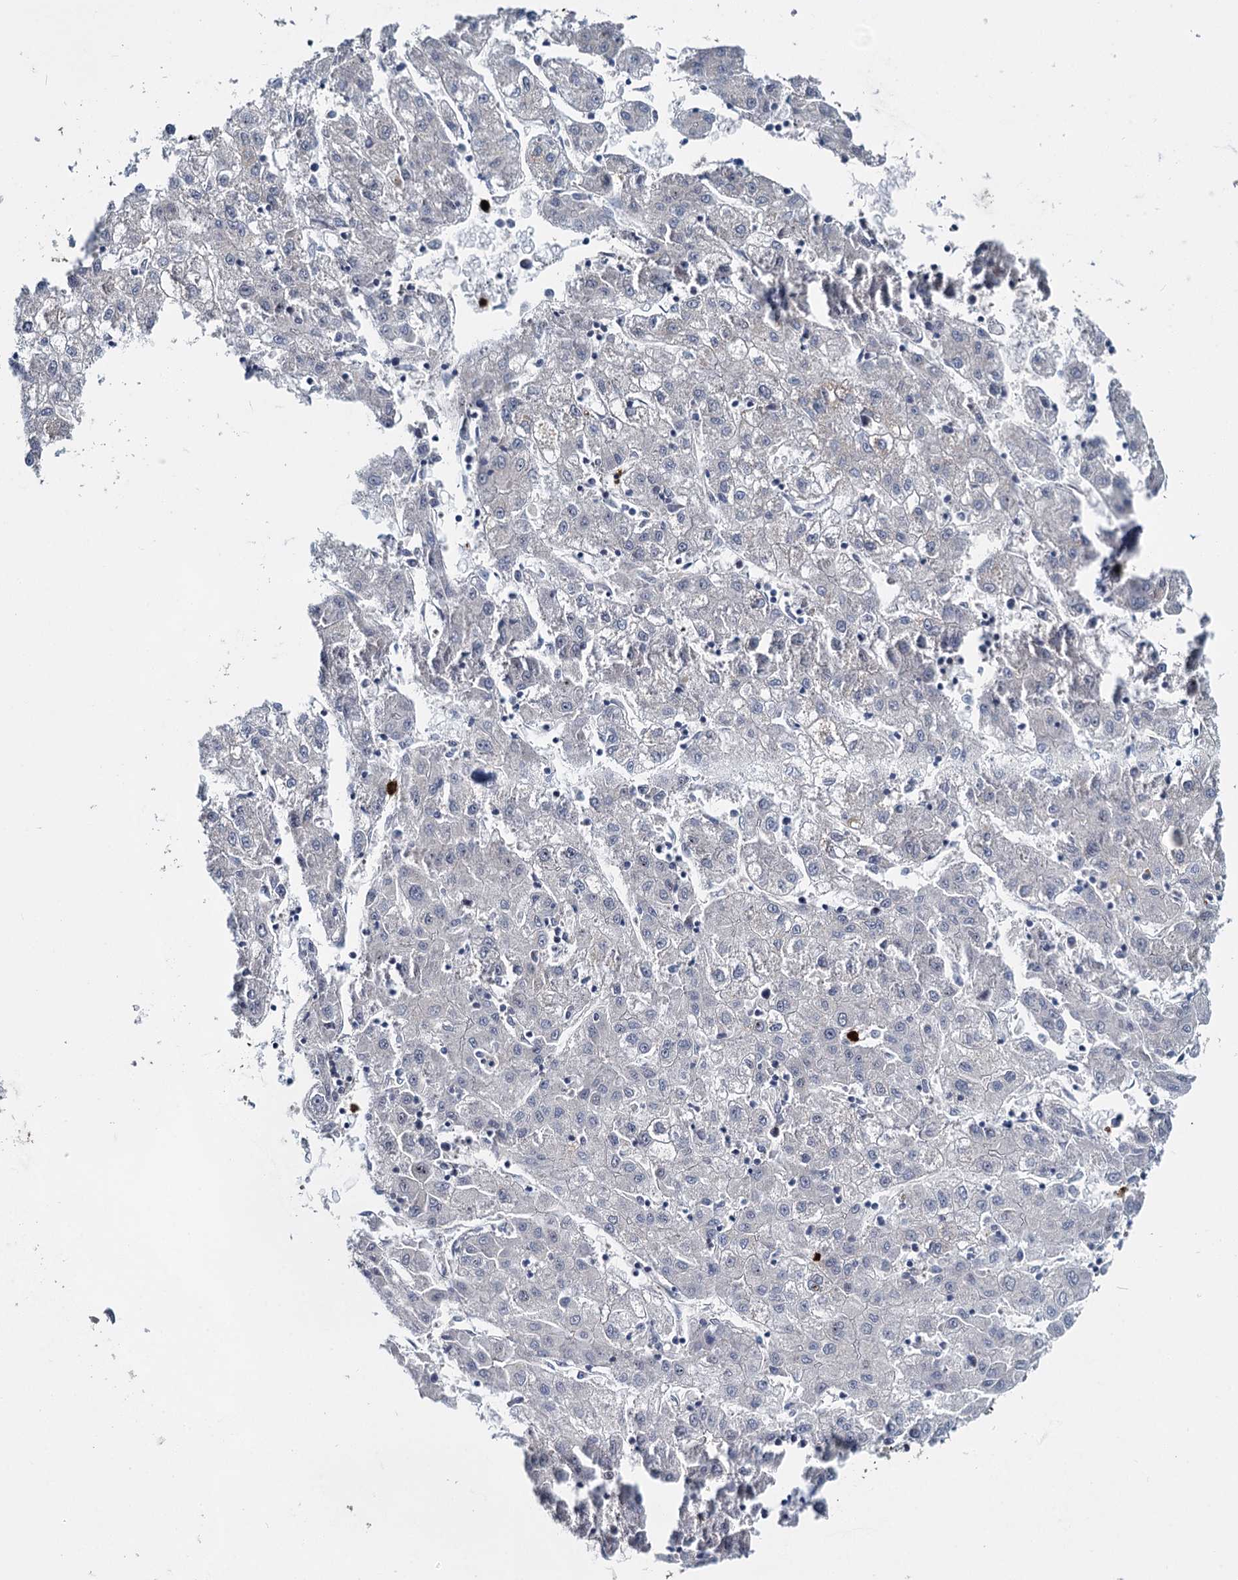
{"staining": {"intensity": "negative", "quantity": "none", "location": "none"}, "tissue": "liver cancer", "cell_type": "Tumor cells", "image_type": "cancer", "snomed": [{"axis": "morphology", "description": "Carcinoma, Hepatocellular, NOS"}, {"axis": "topography", "description": "Liver"}], "caption": "An immunohistochemistry (IHC) histopathology image of liver cancer is shown. There is no staining in tumor cells of liver cancer. (DAB (3,3'-diaminobenzidine) immunohistochemistry visualized using brightfield microscopy, high magnification).", "gene": "ADCY2", "patient": {"sex": "male", "age": 72}}